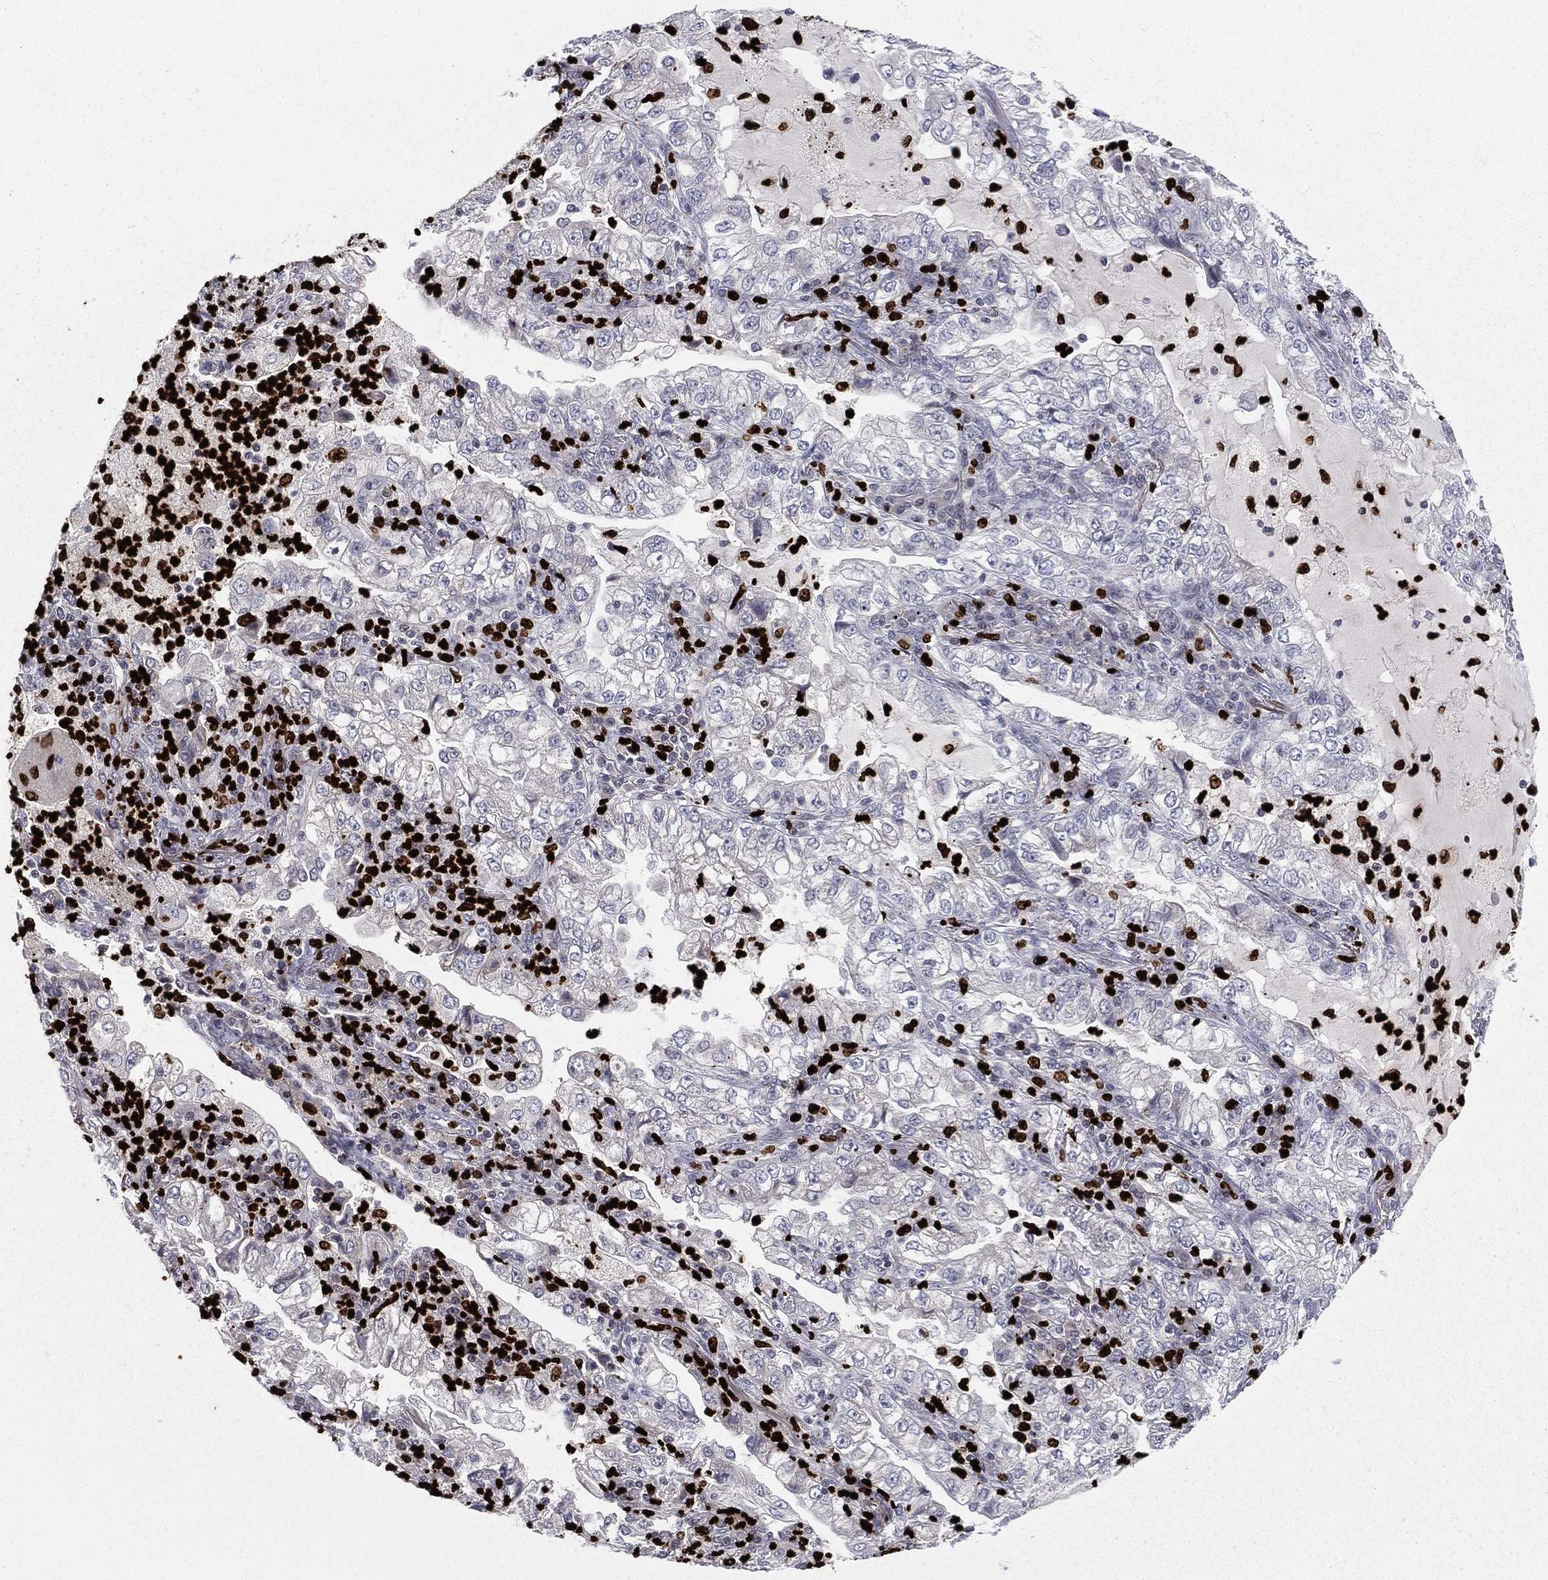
{"staining": {"intensity": "negative", "quantity": "none", "location": "none"}, "tissue": "lung cancer", "cell_type": "Tumor cells", "image_type": "cancer", "snomed": [{"axis": "morphology", "description": "Adenocarcinoma, NOS"}, {"axis": "topography", "description": "Lung"}], "caption": "Immunohistochemistry (IHC) of adenocarcinoma (lung) shows no staining in tumor cells.", "gene": "MNDA", "patient": {"sex": "female", "age": 73}}